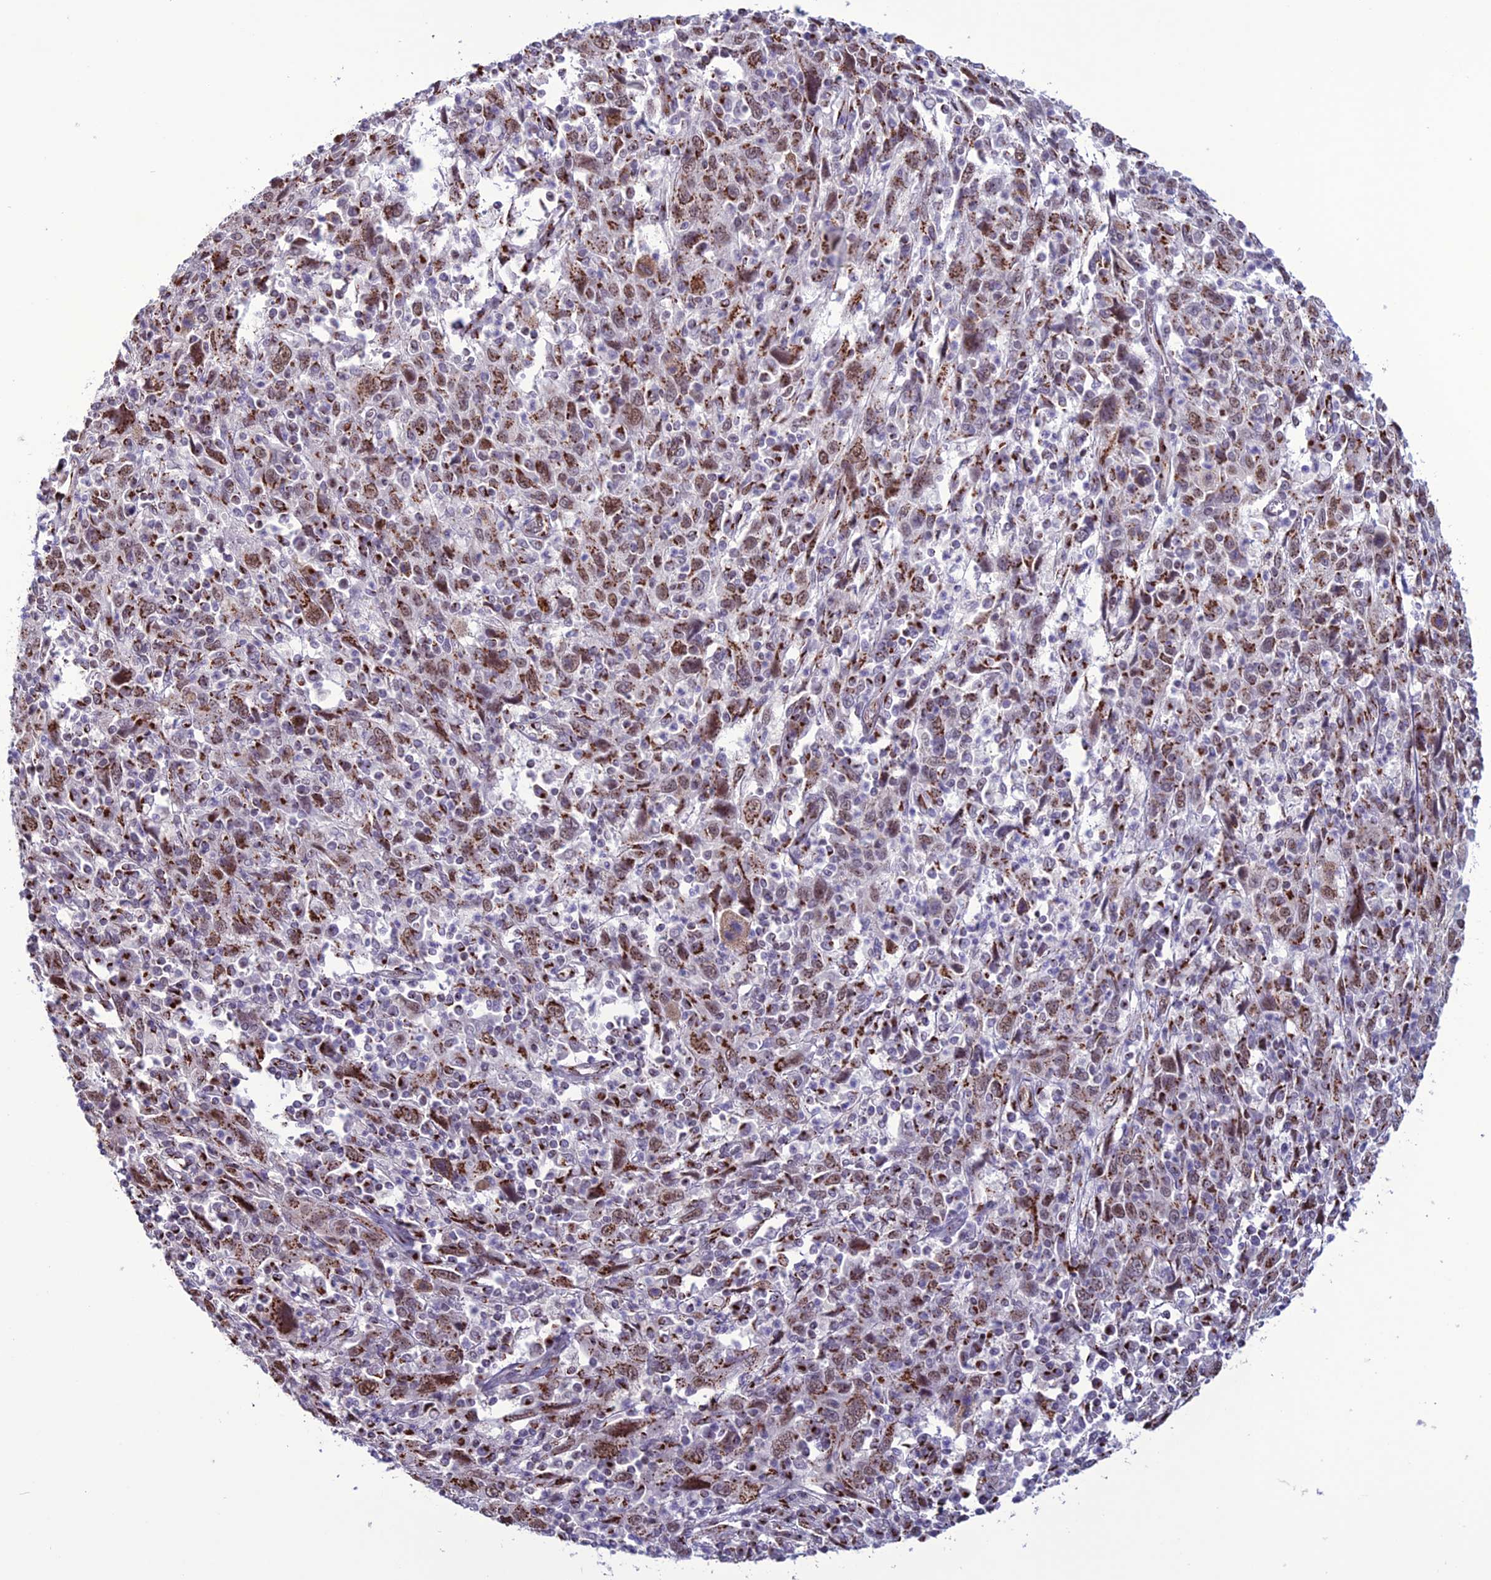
{"staining": {"intensity": "moderate", "quantity": ">75%", "location": "cytoplasmic/membranous,nuclear"}, "tissue": "cervical cancer", "cell_type": "Tumor cells", "image_type": "cancer", "snomed": [{"axis": "morphology", "description": "Squamous cell carcinoma, NOS"}, {"axis": "topography", "description": "Cervix"}], "caption": "Protein analysis of cervical squamous cell carcinoma tissue demonstrates moderate cytoplasmic/membranous and nuclear expression in about >75% of tumor cells.", "gene": "PLEKHA4", "patient": {"sex": "female", "age": 46}}